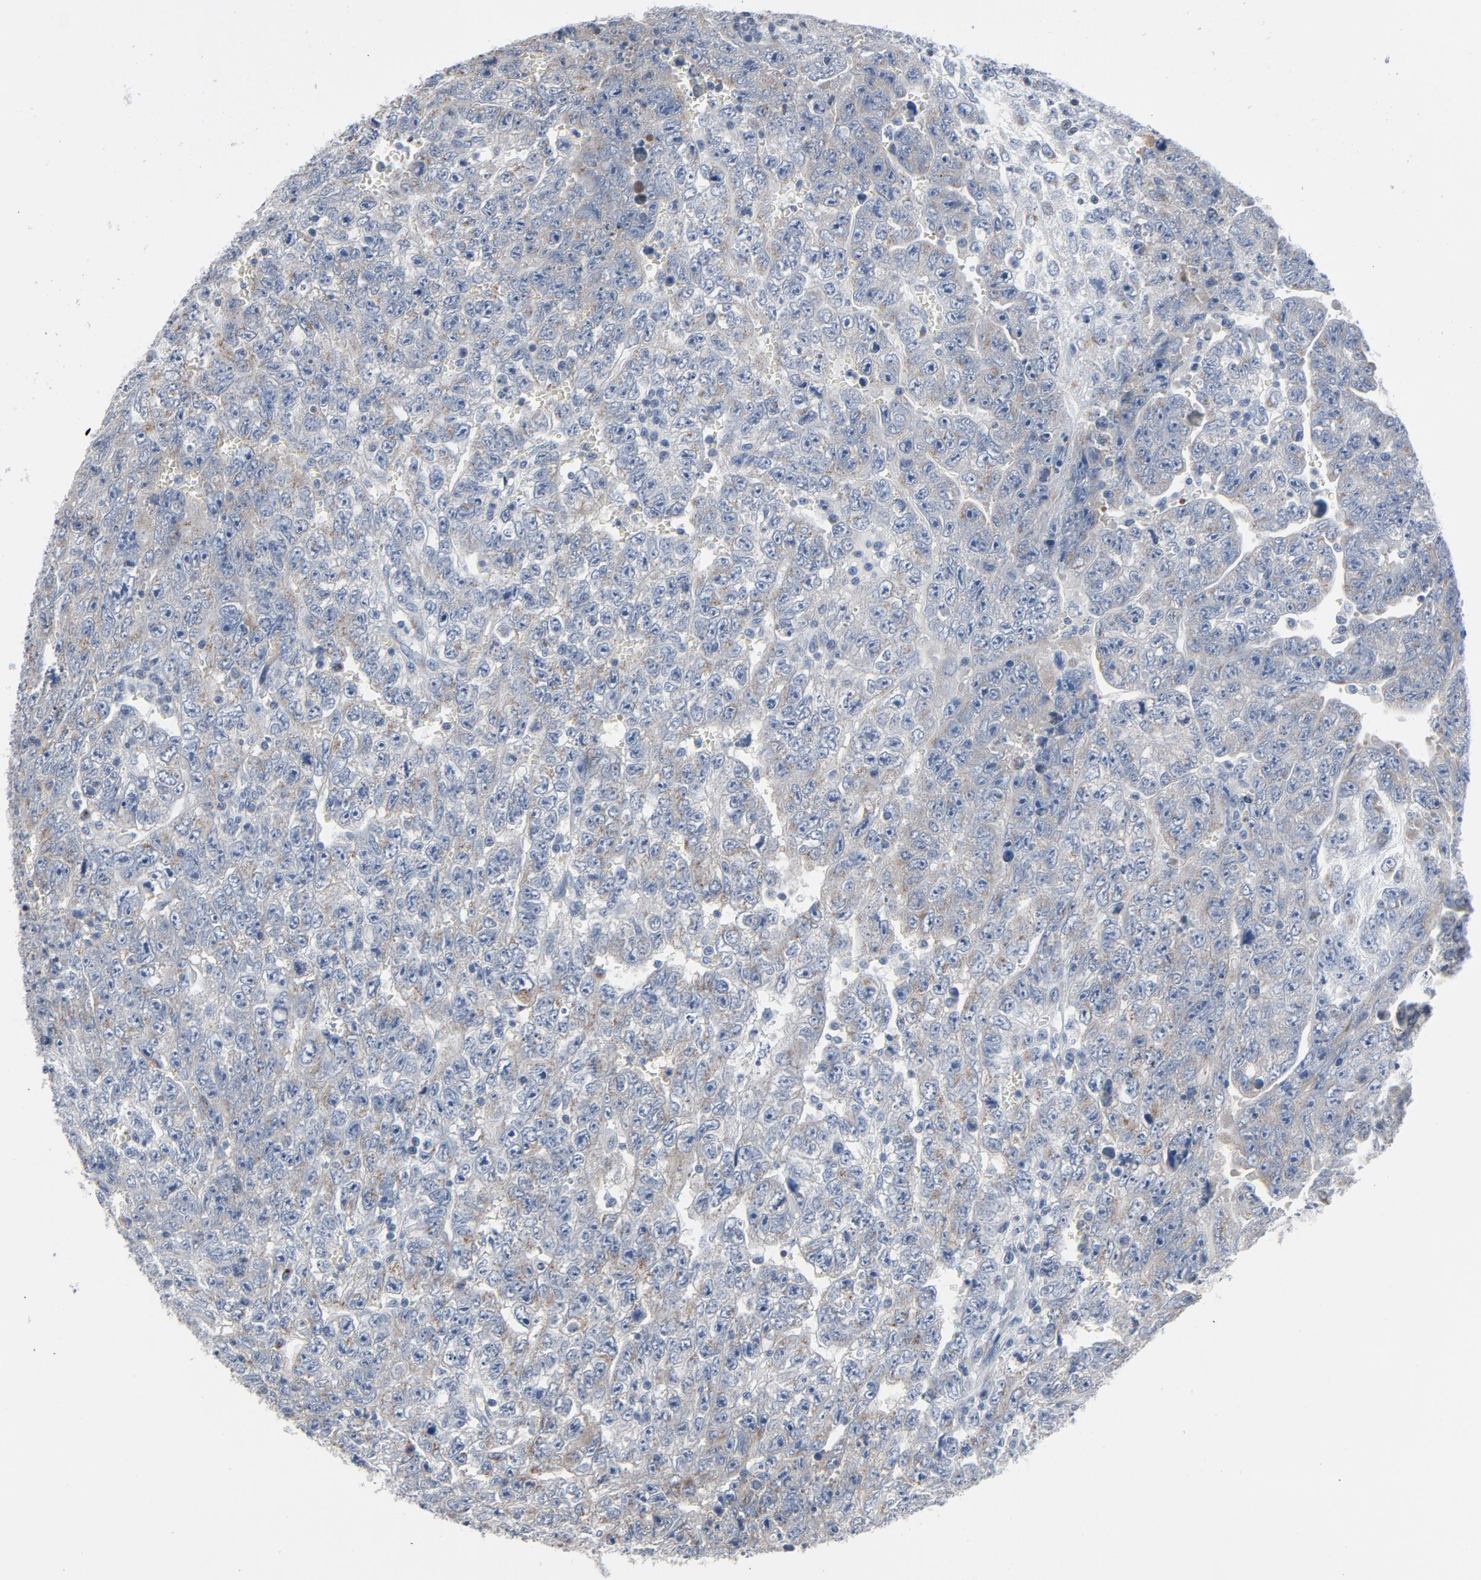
{"staining": {"intensity": "moderate", "quantity": ">75%", "location": "cytoplasmic/membranous"}, "tissue": "testis cancer", "cell_type": "Tumor cells", "image_type": "cancer", "snomed": [{"axis": "morphology", "description": "Carcinoma, Embryonal, NOS"}, {"axis": "topography", "description": "Testis"}], "caption": "The micrograph demonstrates staining of testis cancer, revealing moderate cytoplasmic/membranous protein expression (brown color) within tumor cells.", "gene": "YIPF6", "patient": {"sex": "male", "age": 28}}